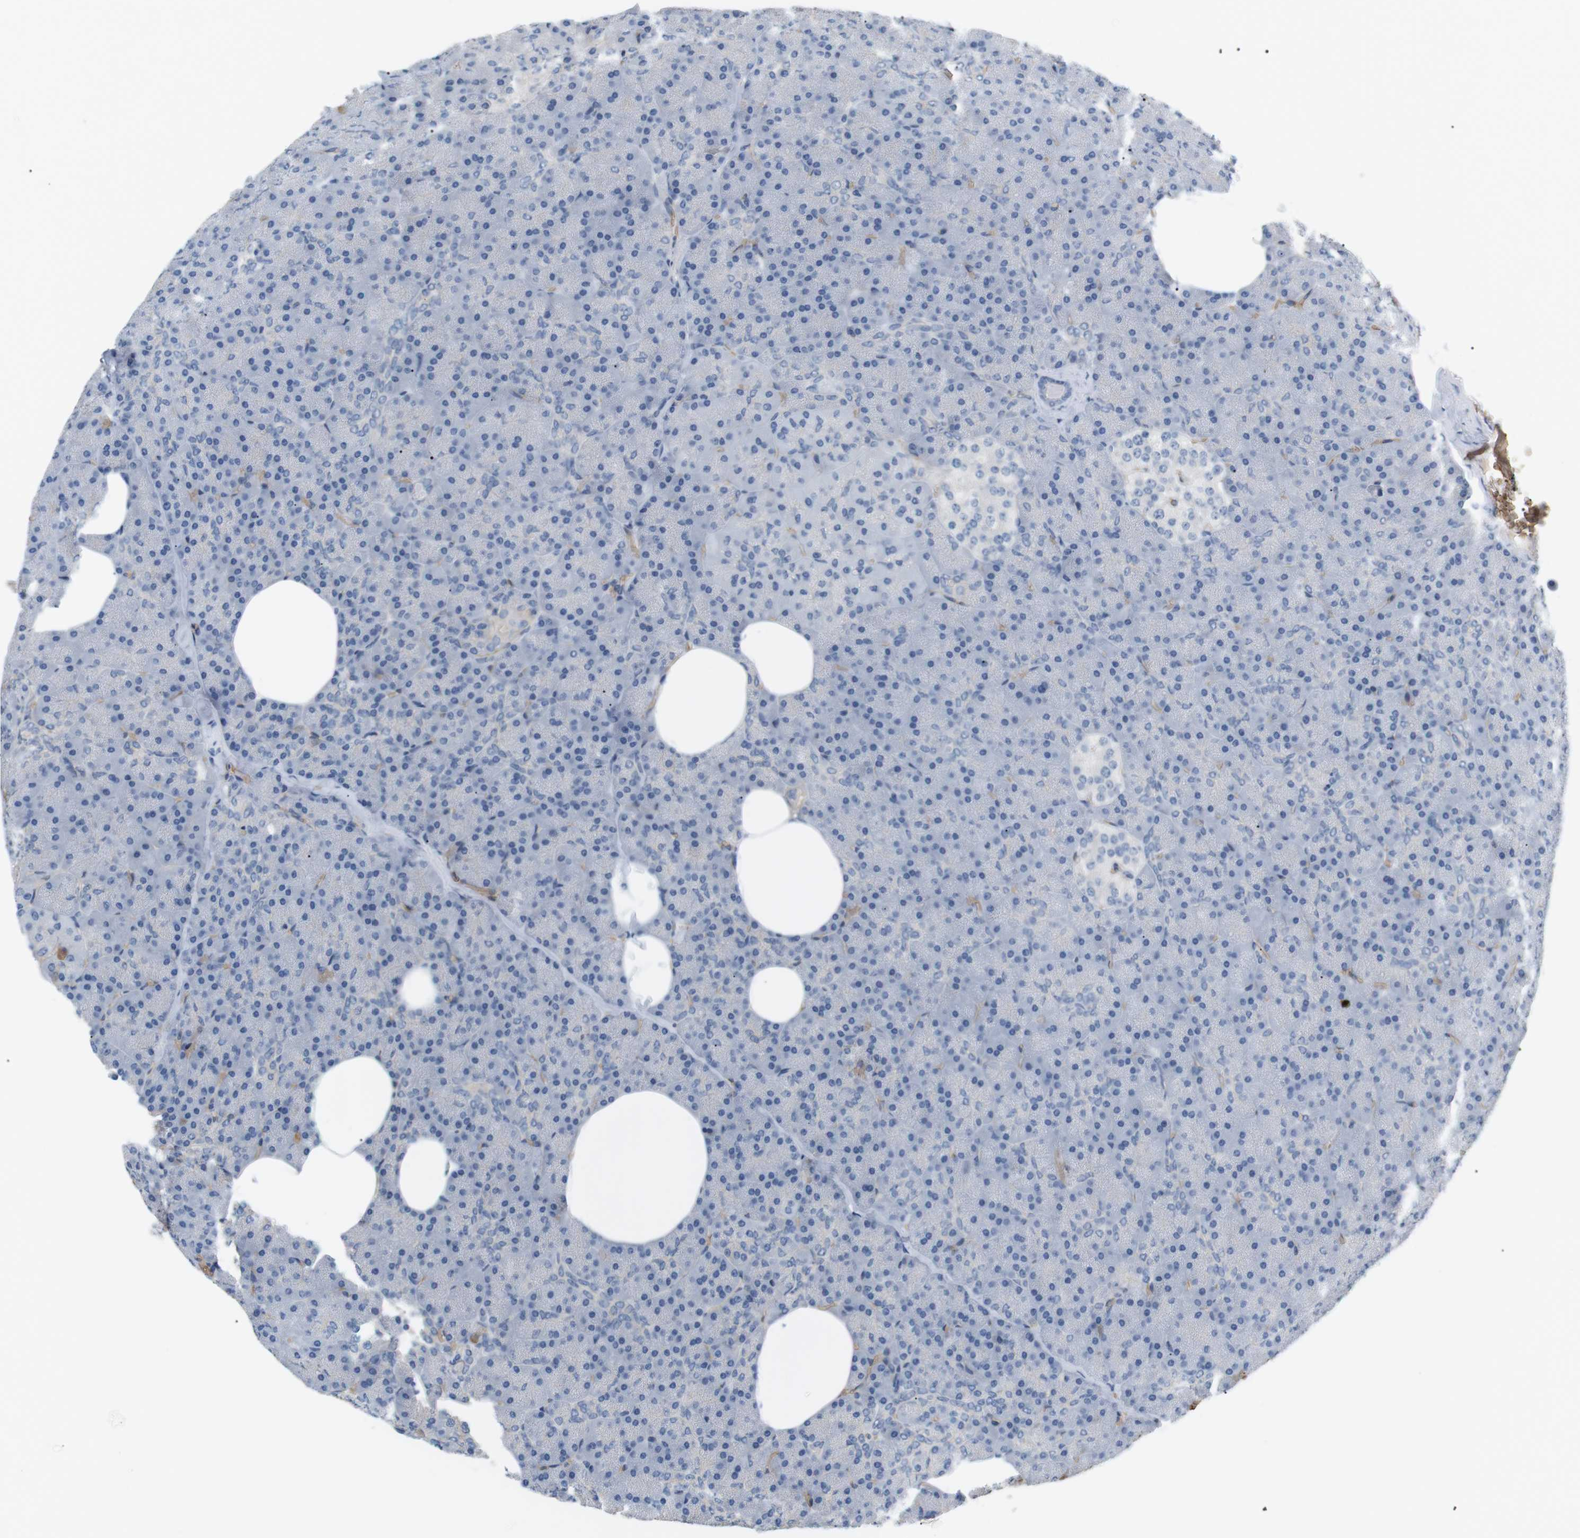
{"staining": {"intensity": "negative", "quantity": "none", "location": "none"}, "tissue": "pancreas", "cell_type": "Exocrine glandular cells", "image_type": "normal", "snomed": [{"axis": "morphology", "description": "Normal tissue, NOS"}, {"axis": "topography", "description": "Pancreas"}], "caption": "Immunohistochemistry (IHC) of benign human pancreas exhibits no positivity in exocrine glandular cells.", "gene": "ADCY10", "patient": {"sex": "female", "age": 35}}